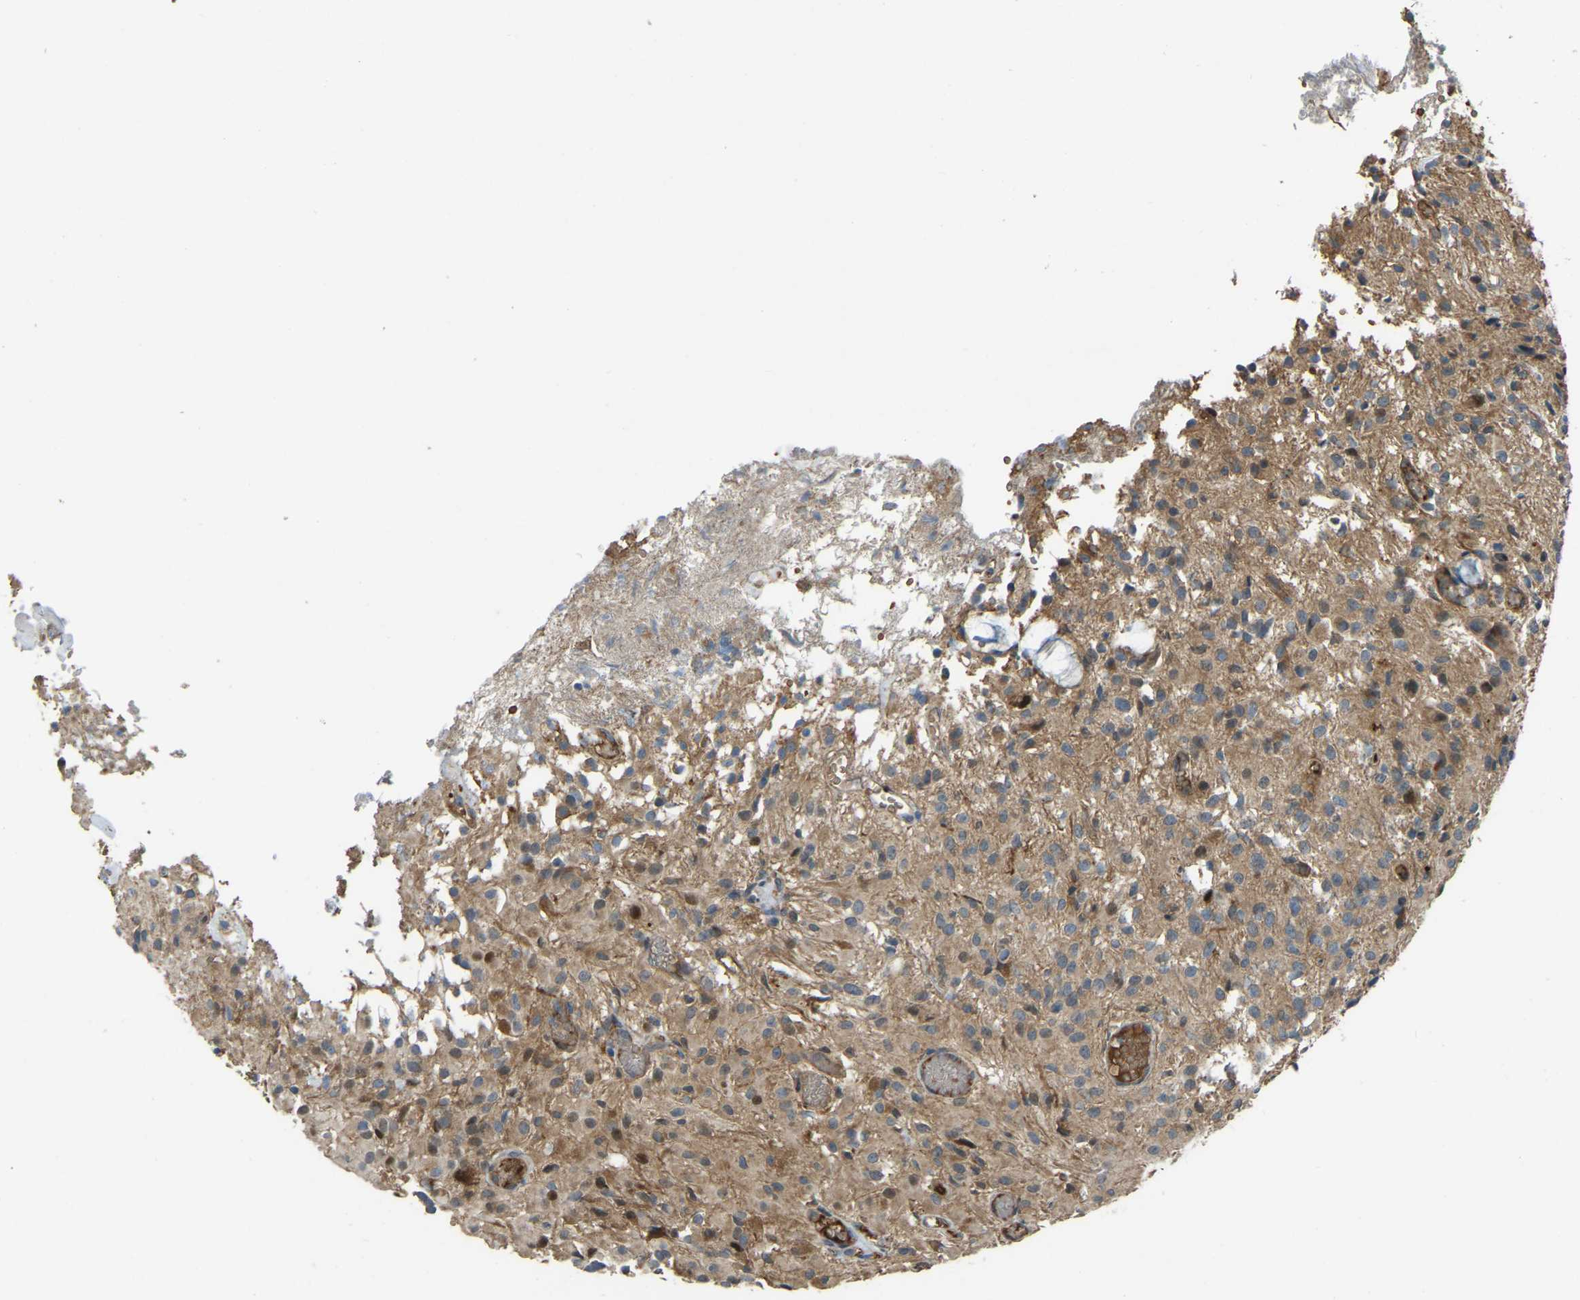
{"staining": {"intensity": "moderate", "quantity": ">75%", "location": "cytoplasmic/membranous"}, "tissue": "glioma", "cell_type": "Tumor cells", "image_type": "cancer", "snomed": [{"axis": "morphology", "description": "Glioma, malignant, High grade"}, {"axis": "topography", "description": "Brain"}], "caption": "Immunohistochemical staining of glioma displays medium levels of moderate cytoplasmic/membranous protein staining in approximately >75% of tumor cells. (DAB = brown stain, brightfield microscopy at high magnification).", "gene": "C21orf91", "patient": {"sex": "female", "age": 59}}